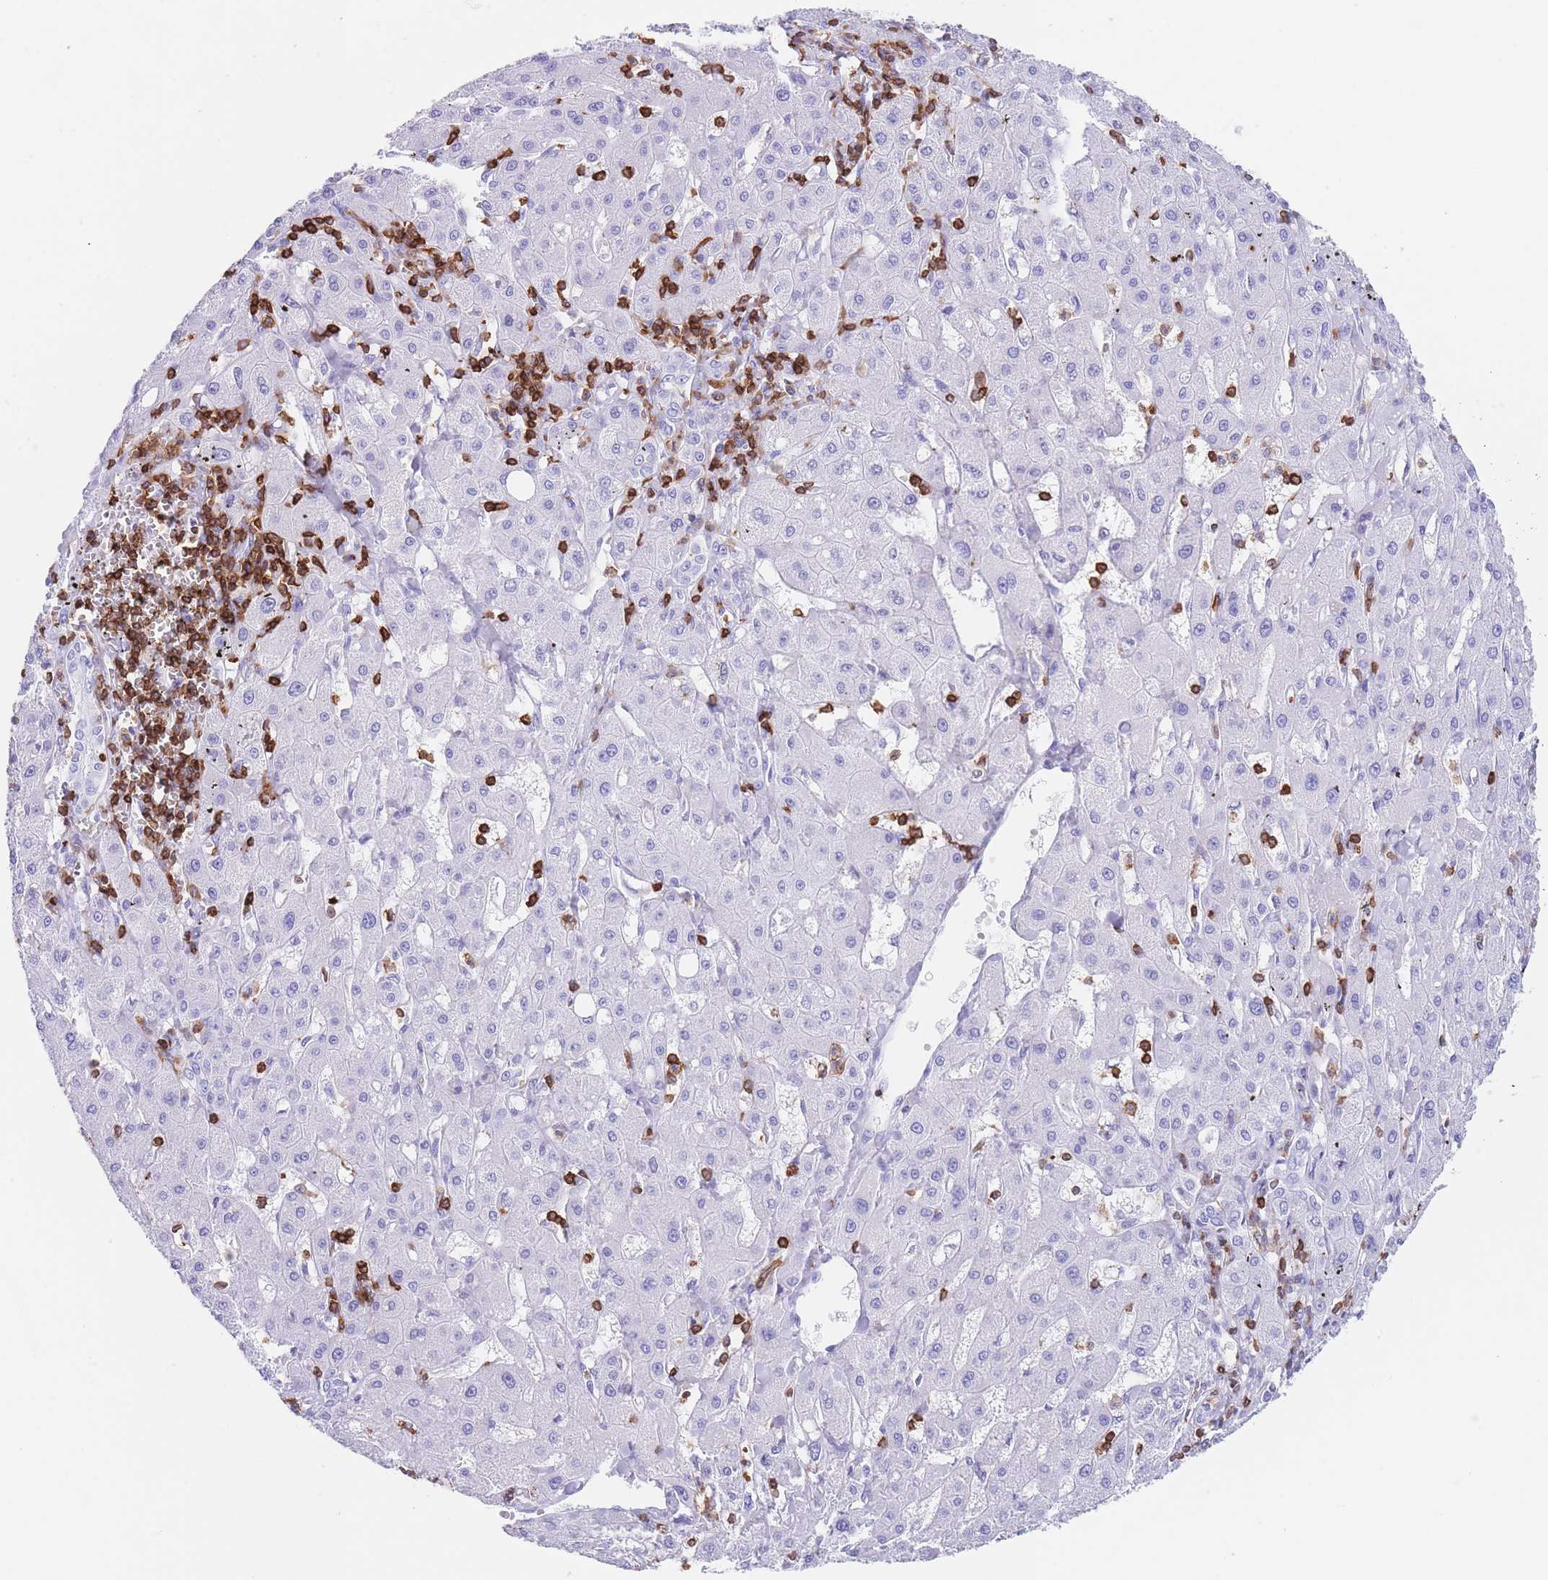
{"staining": {"intensity": "negative", "quantity": "none", "location": "none"}, "tissue": "liver cancer", "cell_type": "Tumor cells", "image_type": "cancer", "snomed": [{"axis": "morphology", "description": "Carcinoma, Hepatocellular, NOS"}, {"axis": "topography", "description": "Liver"}], "caption": "This is an immunohistochemistry (IHC) image of liver cancer. There is no expression in tumor cells.", "gene": "CORO1A", "patient": {"sex": "male", "age": 72}}